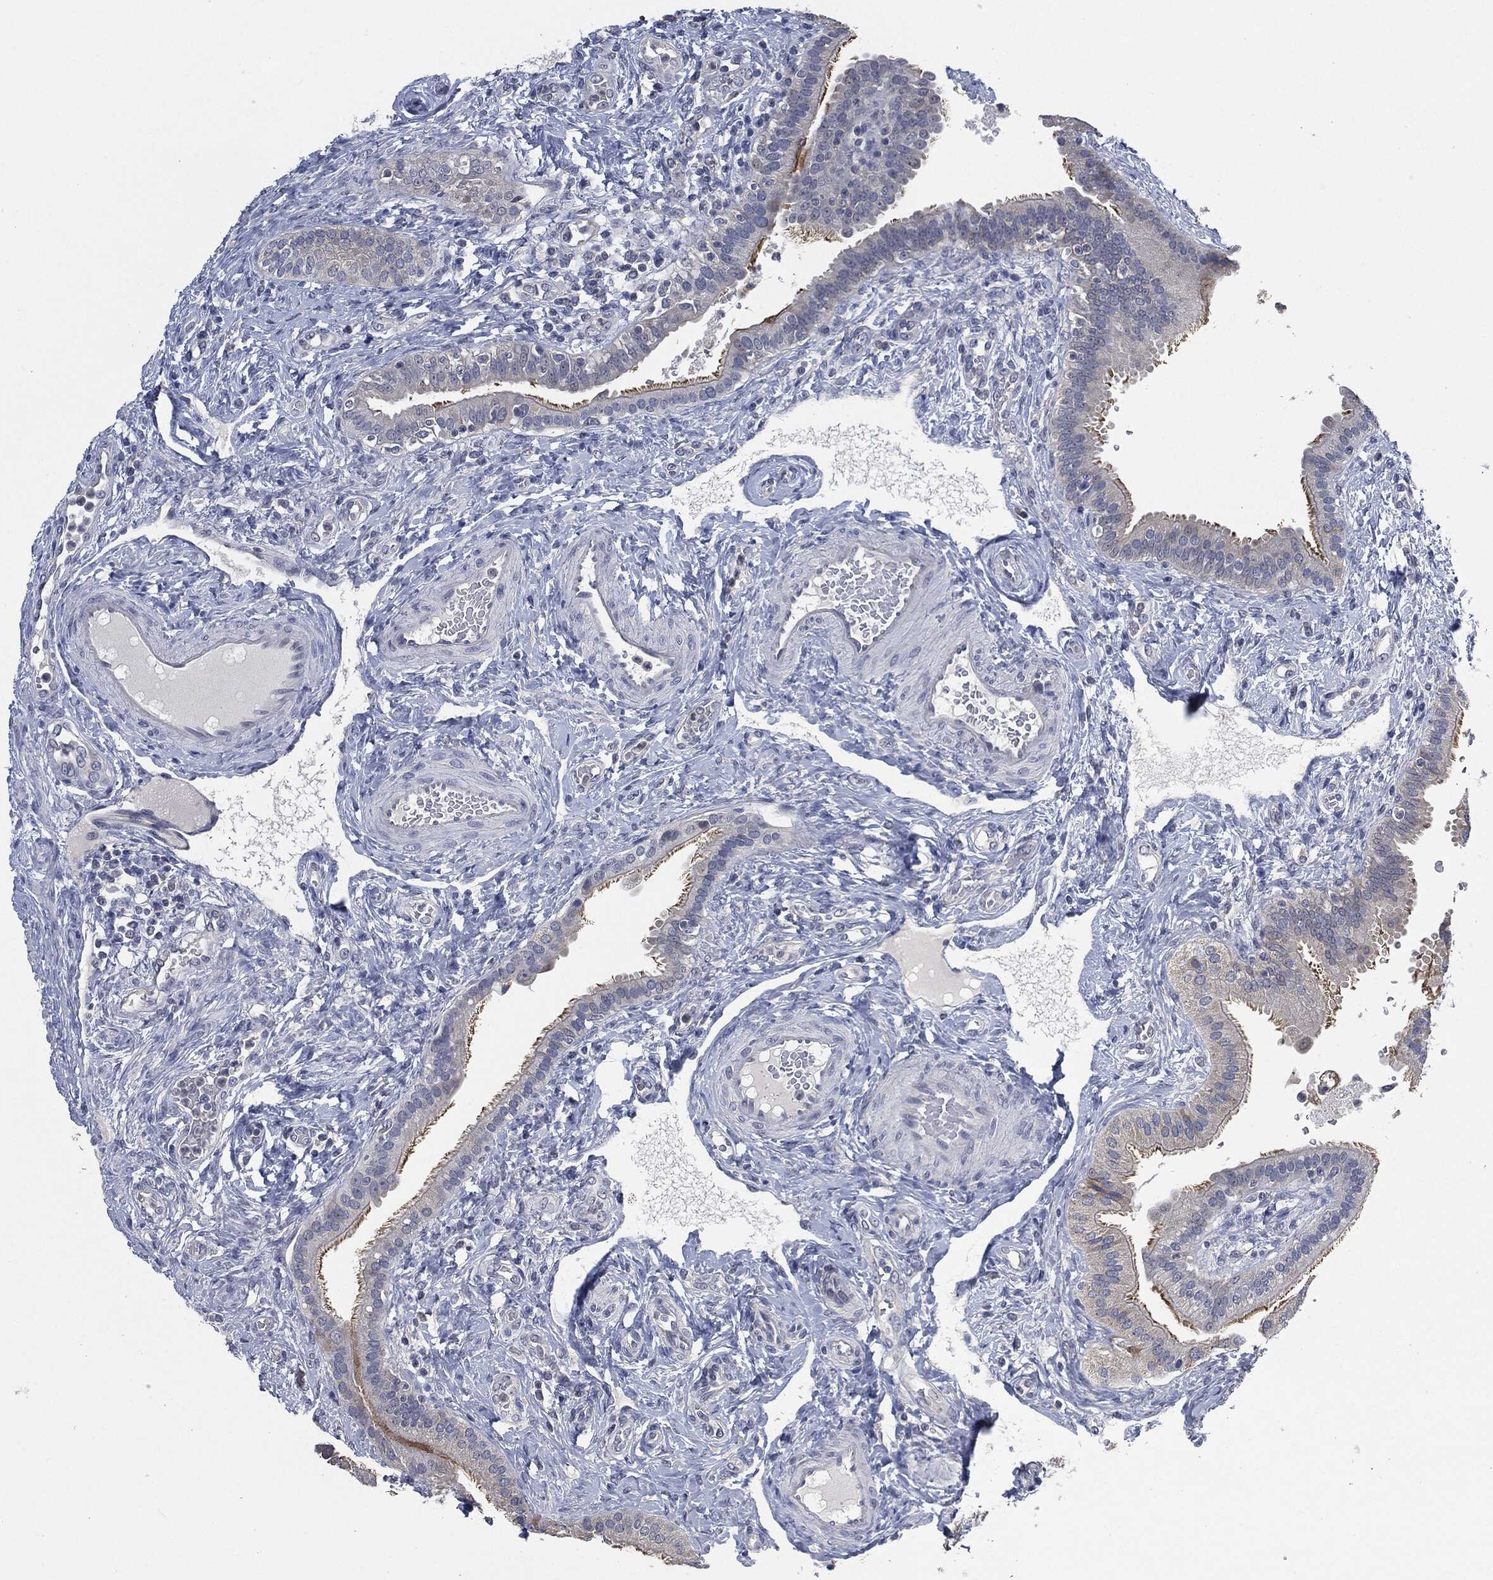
{"staining": {"intensity": "strong", "quantity": "25%-75%", "location": "cytoplasmic/membranous"}, "tissue": "fallopian tube", "cell_type": "Glandular cells", "image_type": "normal", "snomed": [{"axis": "morphology", "description": "Normal tissue, NOS"}, {"axis": "topography", "description": "Fallopian tube"}], "caption": "Fallopian tube stained with DAB immunohistochemistry shows high levels of strong cytoplasmic/membranous positivity in about 25%-75% of glandular cells. The protein is stained brown, and the nuclei are stained in blue (DAB (3,3'-diaminobenzidine) IHC with brightfield microscopy, high magnification).", "gene": "IL1RN", "patient": {"sex": "female", "age": 41}}